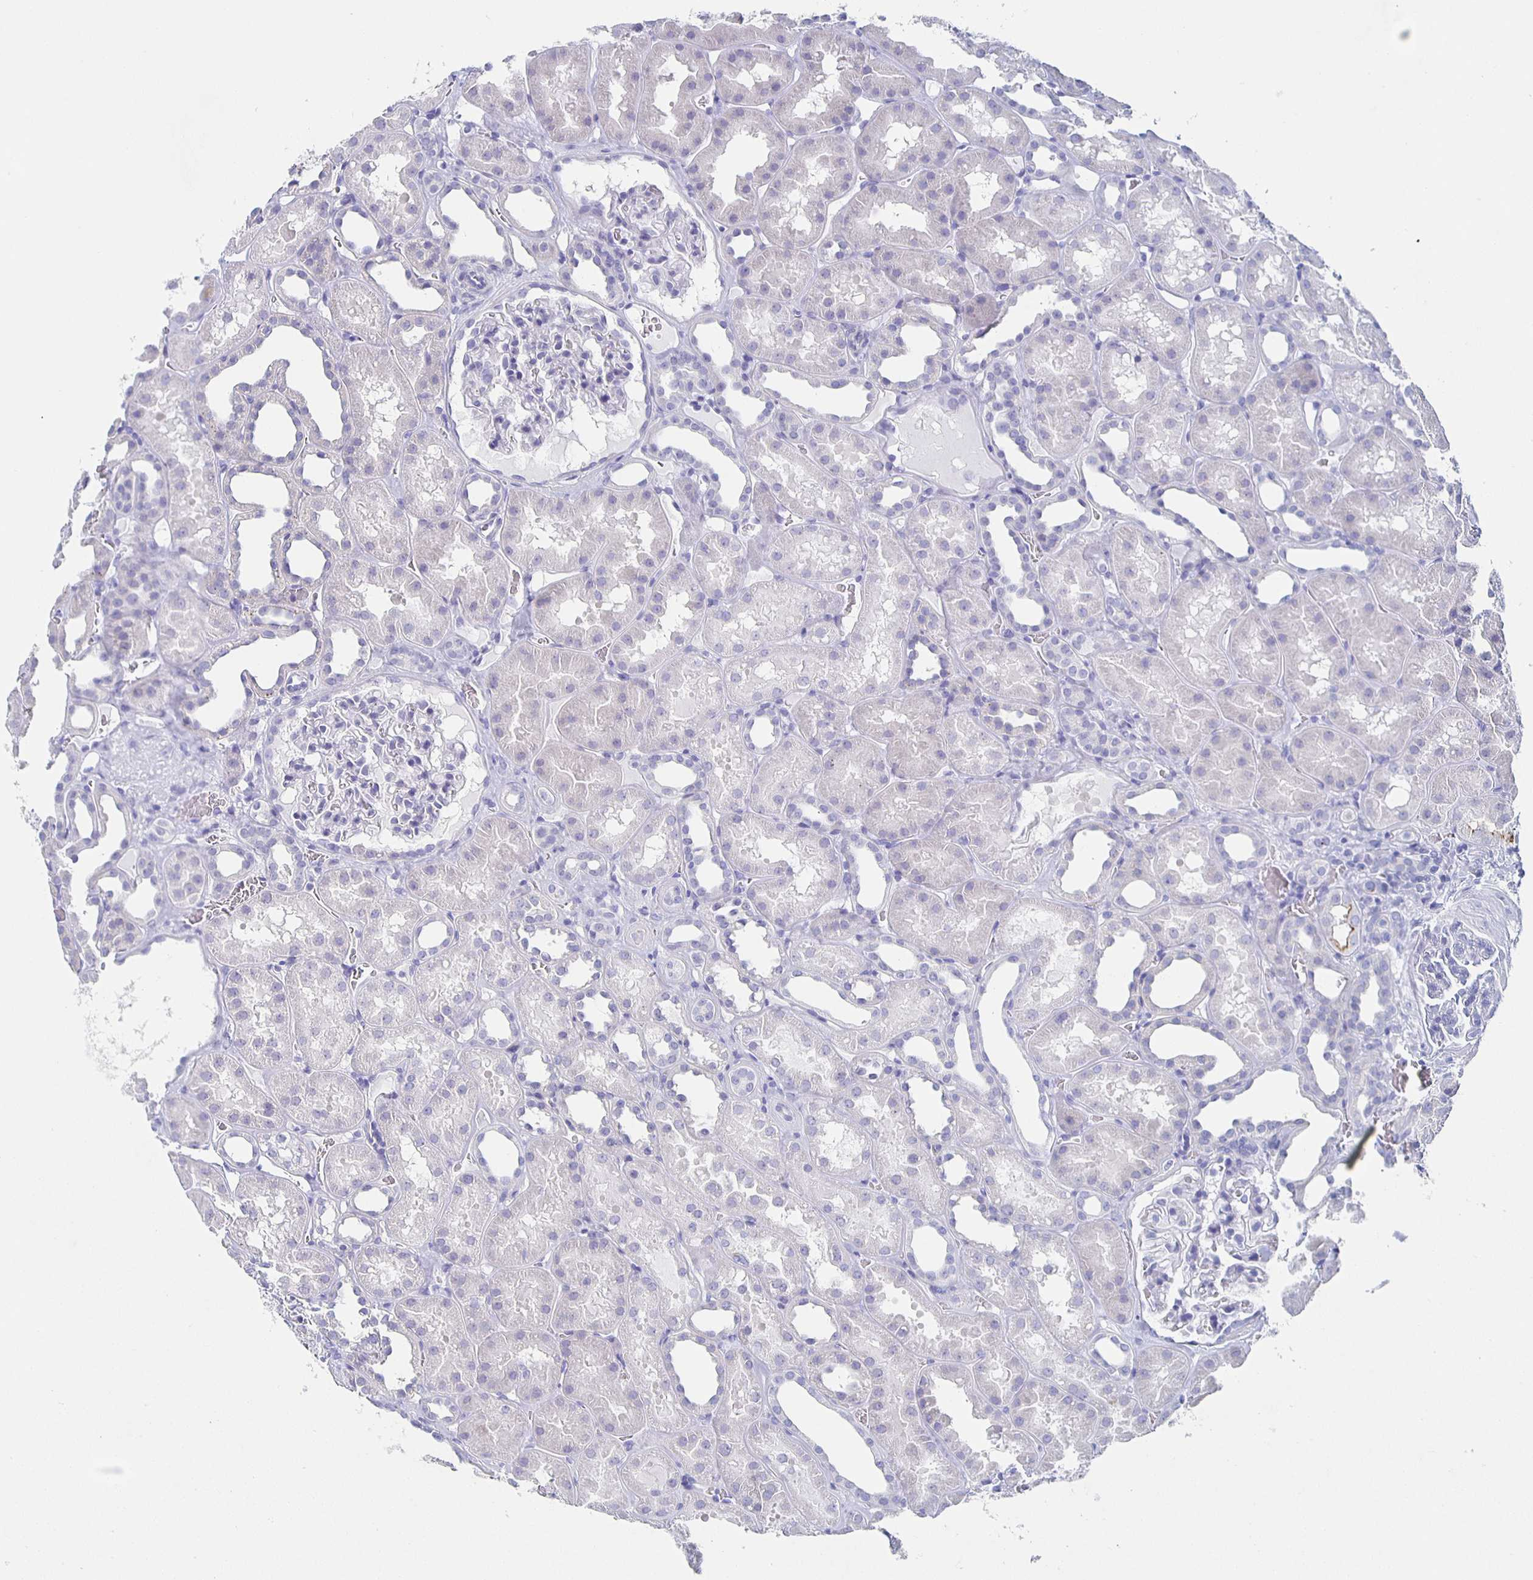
{"staining": {"intensity": "negative", "quantity": "none", "location": "none"}, "tissue": "kidney", "cell_type": "Cells in glomeruli", "image_type": "normal", "snomed": [{"axis": "morphology", "description": "Normal tissue, NOS"}, {"axis": "topography", "description": "Kidney"}], "caption": "IHC photomicrograph of unremarkable kidney: kidney stained with DAB (3,3'-diaminobenzidine) exhibits no significant protein positivity in cells in glomeruli.", "gene": "SLC34A2", "patient": {"sex": "female", "age": 41}}